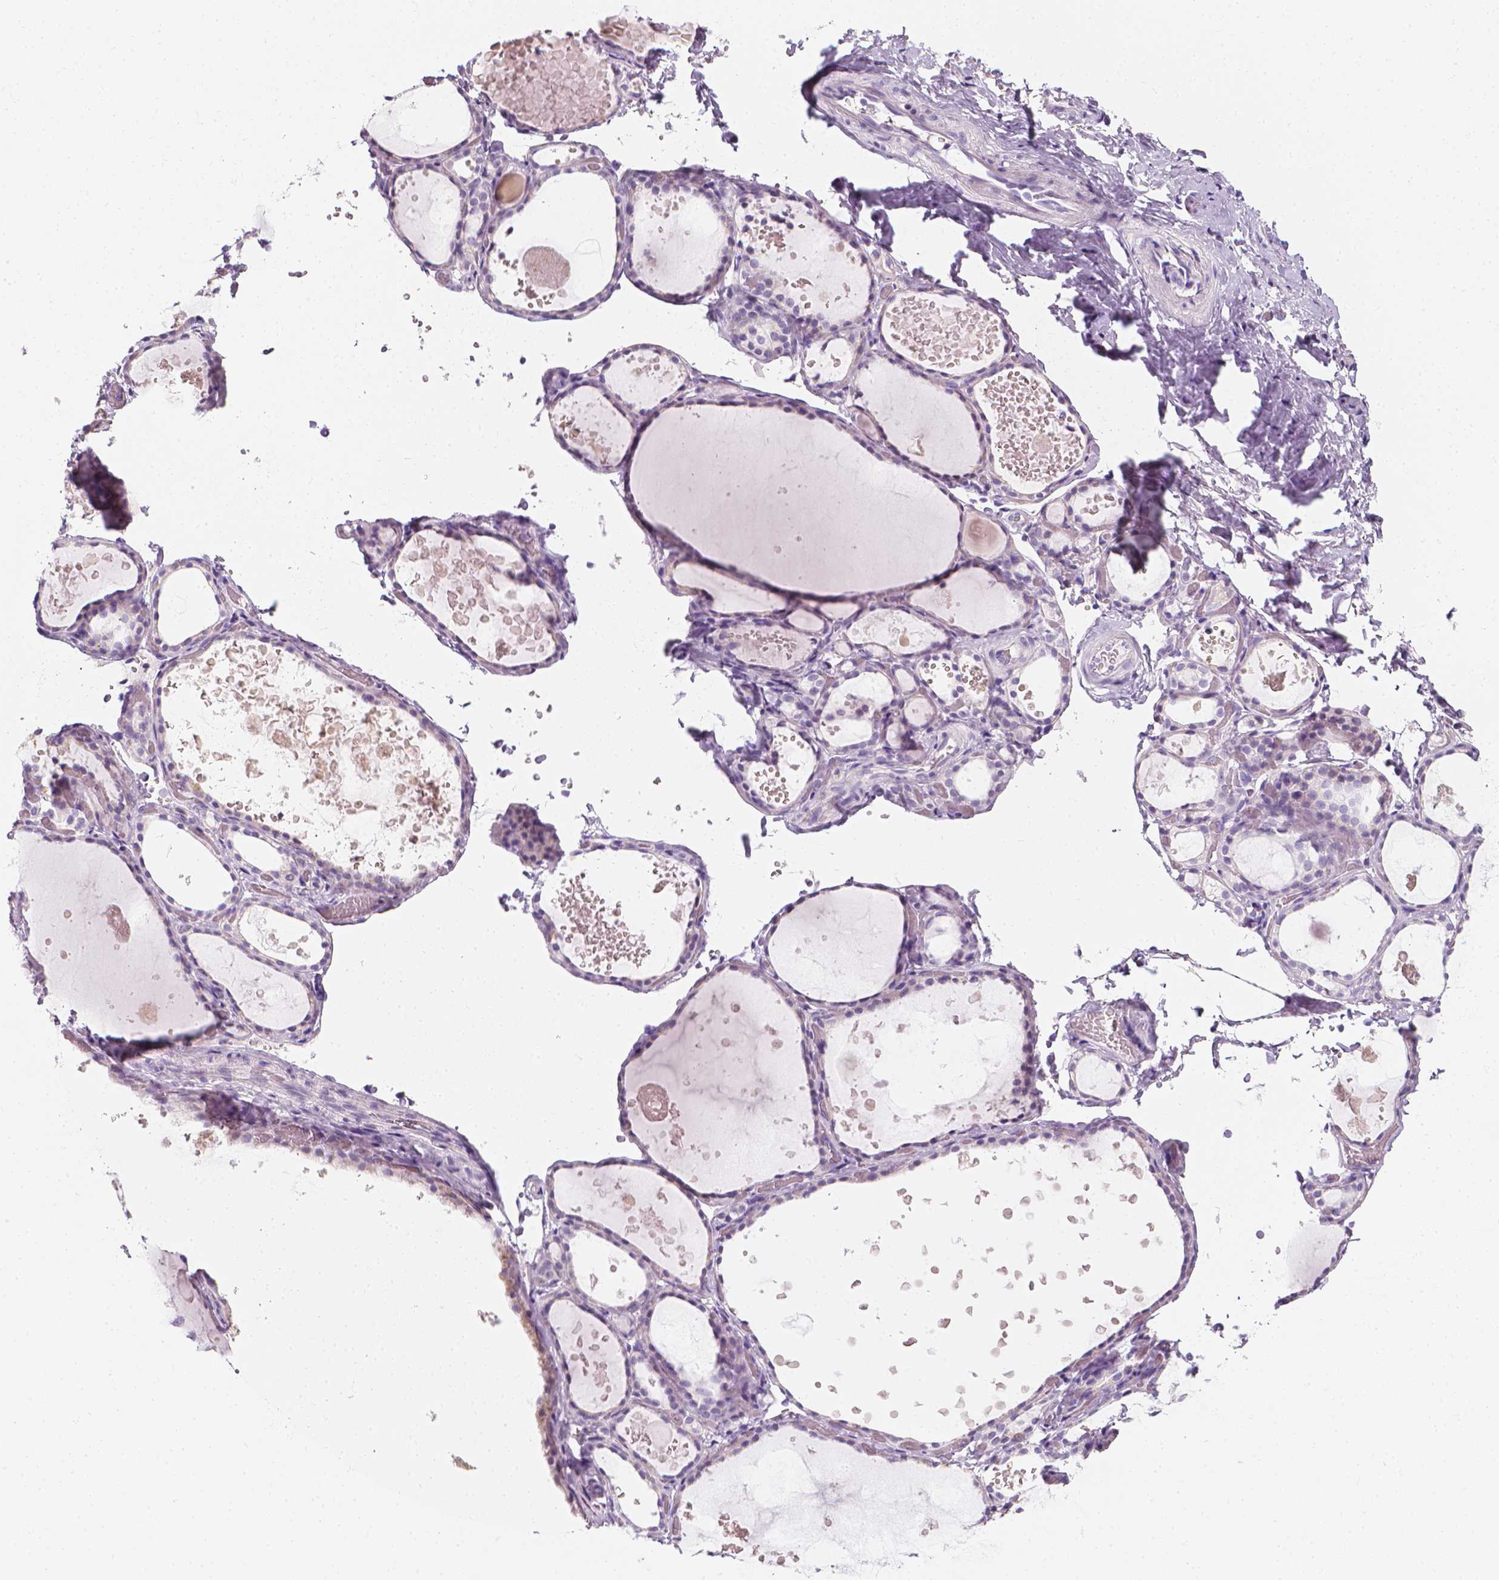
{"staining": {"intensity": "negative", "quantity": "none", "location": "none"}, "tissue": "thyroid gland", "cell_type": "Glandular cells", "image_type": "normal", "snomed": [{"axis": "morphology", "description": "Normal tissue, NOS"}, {"axis": "topography", "description": "Thyroid gland"}], "caption": "IHC photomicrograph of unremarkable thyroid gland: human thyroid gland stained with DAB (3,3'-diaminobenzidine) exhibits no significant protein staining in glandular cells.", "gene": "DCAF8L1", "patient": {"sex": "female", "age": 56}}